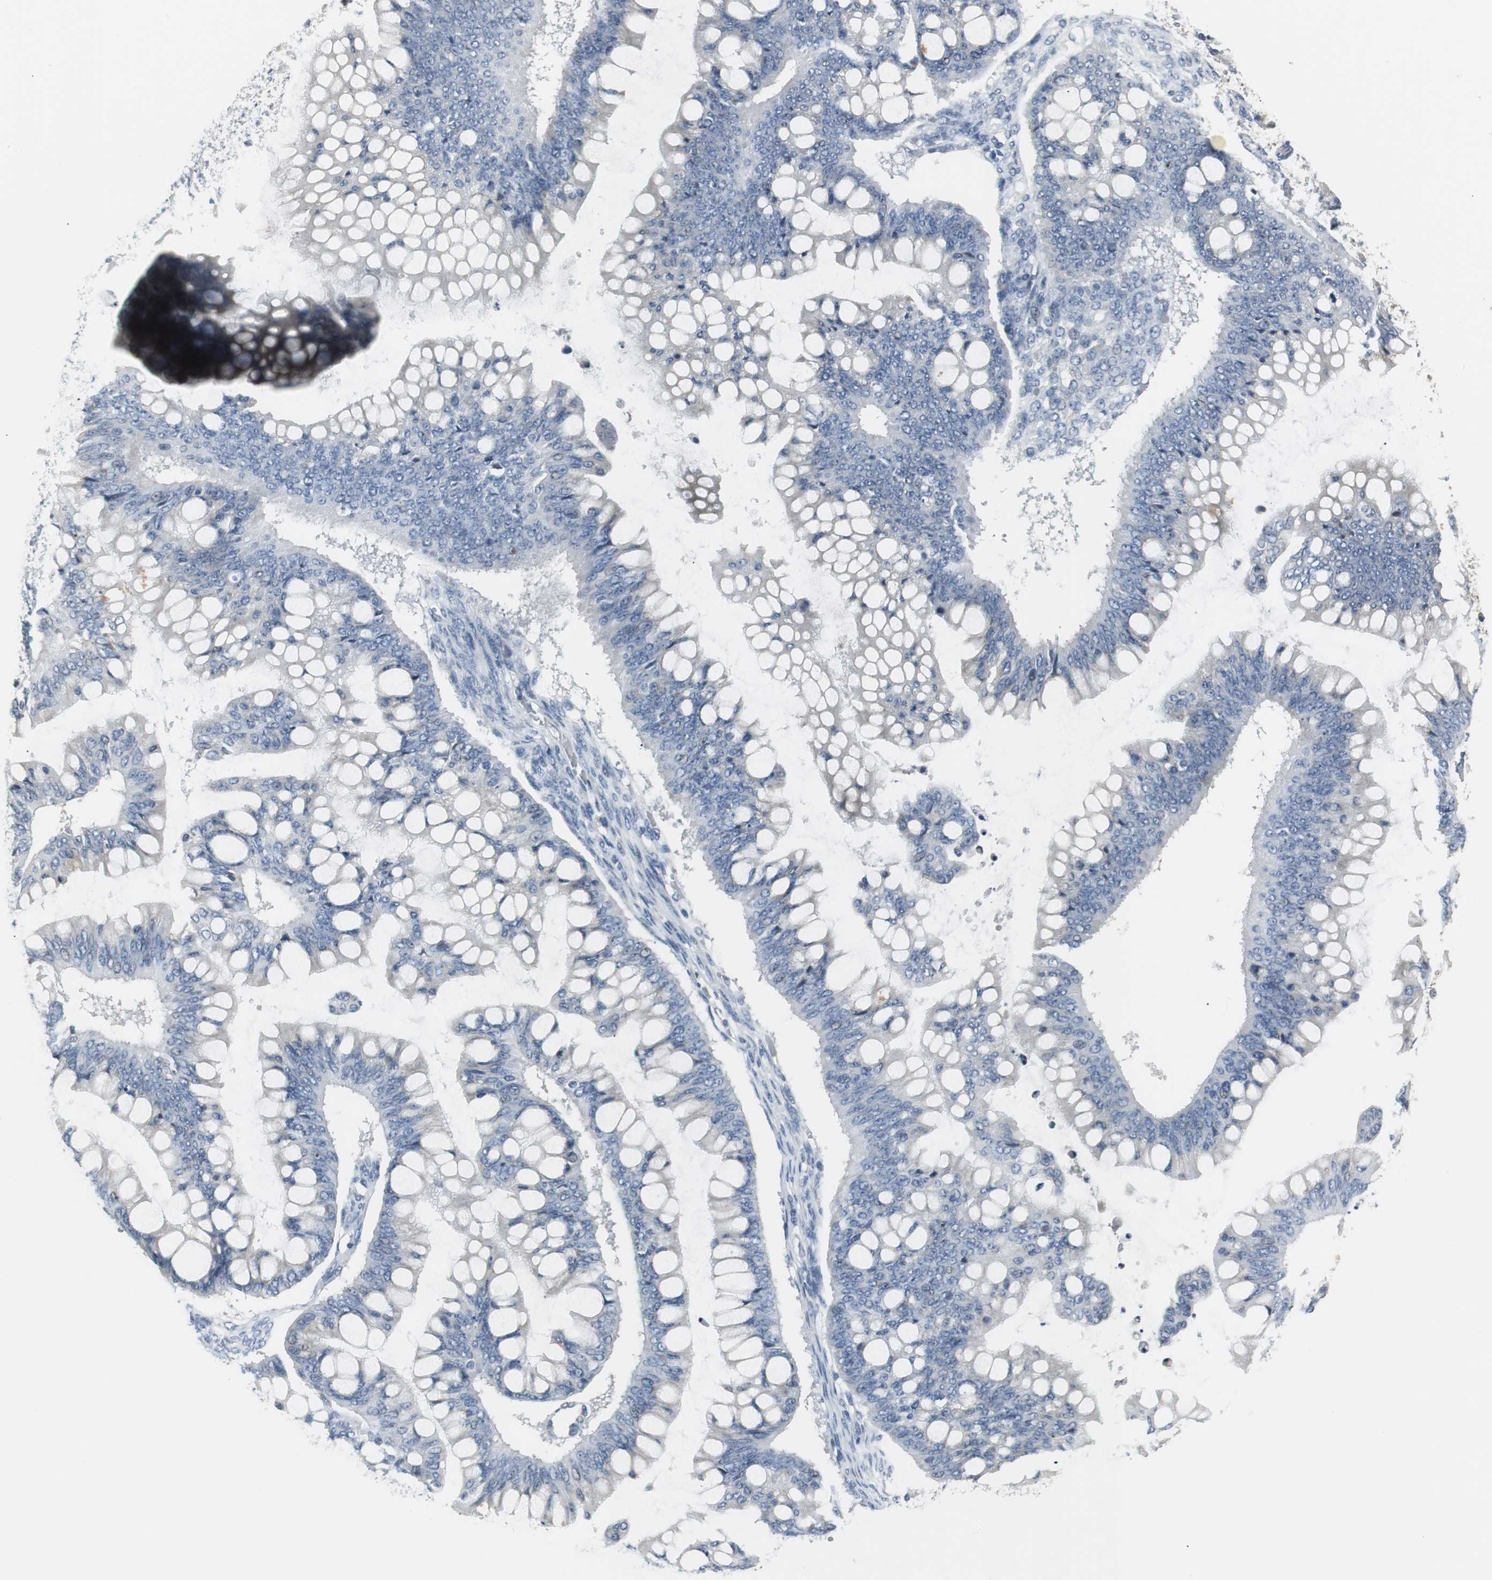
{"staining": {"intensity": "negative", "quantity": "none", "location": "none"}, "tissue": "ovarian cancer", "cell_type": "Tumor cells", "image_type": "cancer", "snomed": [{"axis": "morphology", "description": "Cystadenocarcinoma, mucinous, NOS"}, {"axis": "topography", "description": "Ovary"}], "caption": "Ovarian cancer (mucinous cystadenocarcinoma) was stained to show a protein in brown. There is no significant expression in tumor cells.", "gene": "SLC2A5", "patient": {"sex": "female", "age": 73}}